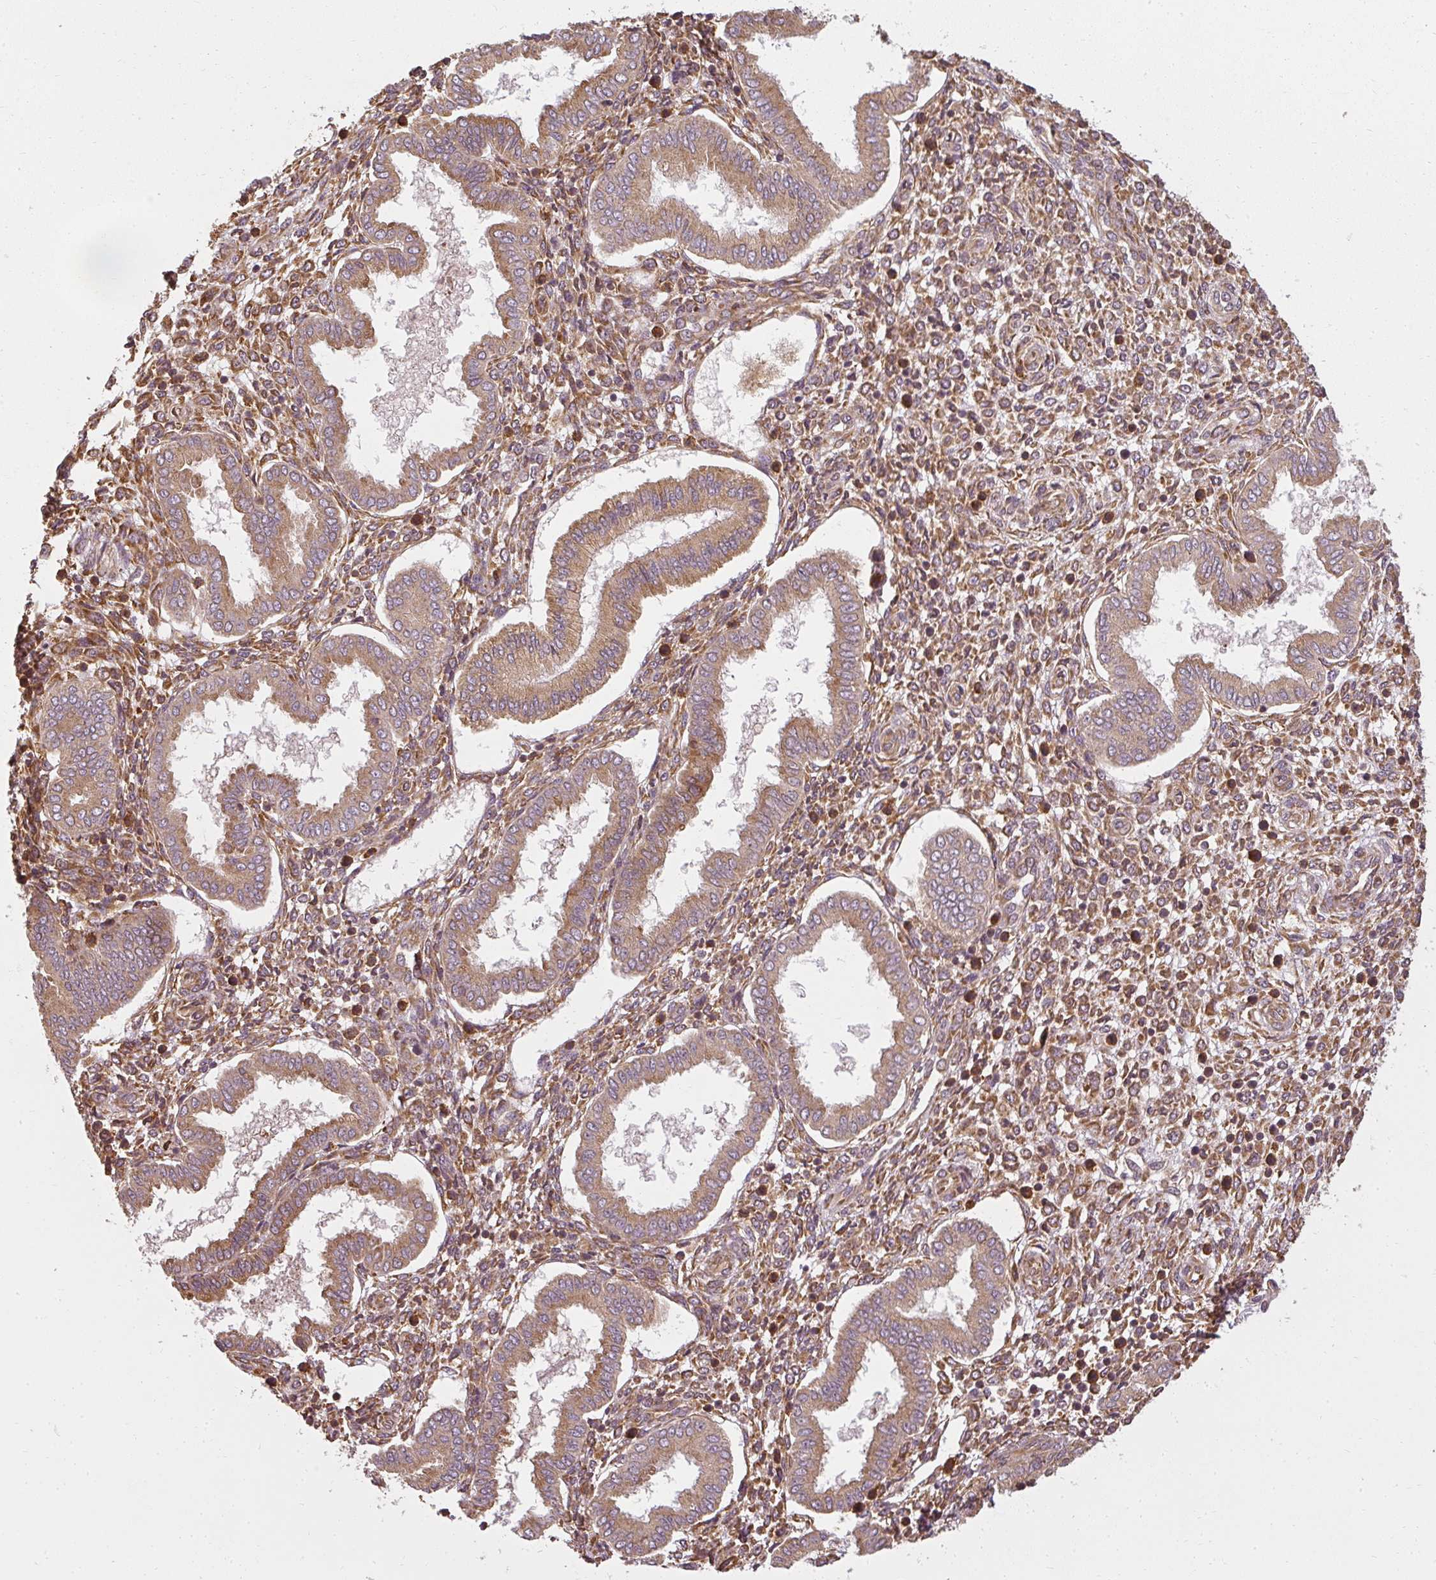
{"staining": {"intensity": "moderate", "quantity": ">75%", "location": "cytoplasmic/membranous"}, "tissue": "endometrium", "cell_type": "Cells in endometrial stroma", "image_type": "normal", "snomed": [{"axis": "morphology", "description": "Normal tissue, NOS"}, {"axis": "topography", "description": "Endometrium"}], "caption": "High-magnification brightfield microscopy of normal endometrium stained with DAB (3,3'-diaminobenzidine) (brown) and counterstained with hematoxylin (blue). cells in endometrial stroma exhibit moderate cytoplasmic/membranous expression is appreciated in approximately>75% of cells. Immunohistochemistry stains the protein of interest in brown and the nuclei are stained blue.", "gene": "RPL24", "patient": {"sex": "female", "age": 24}}